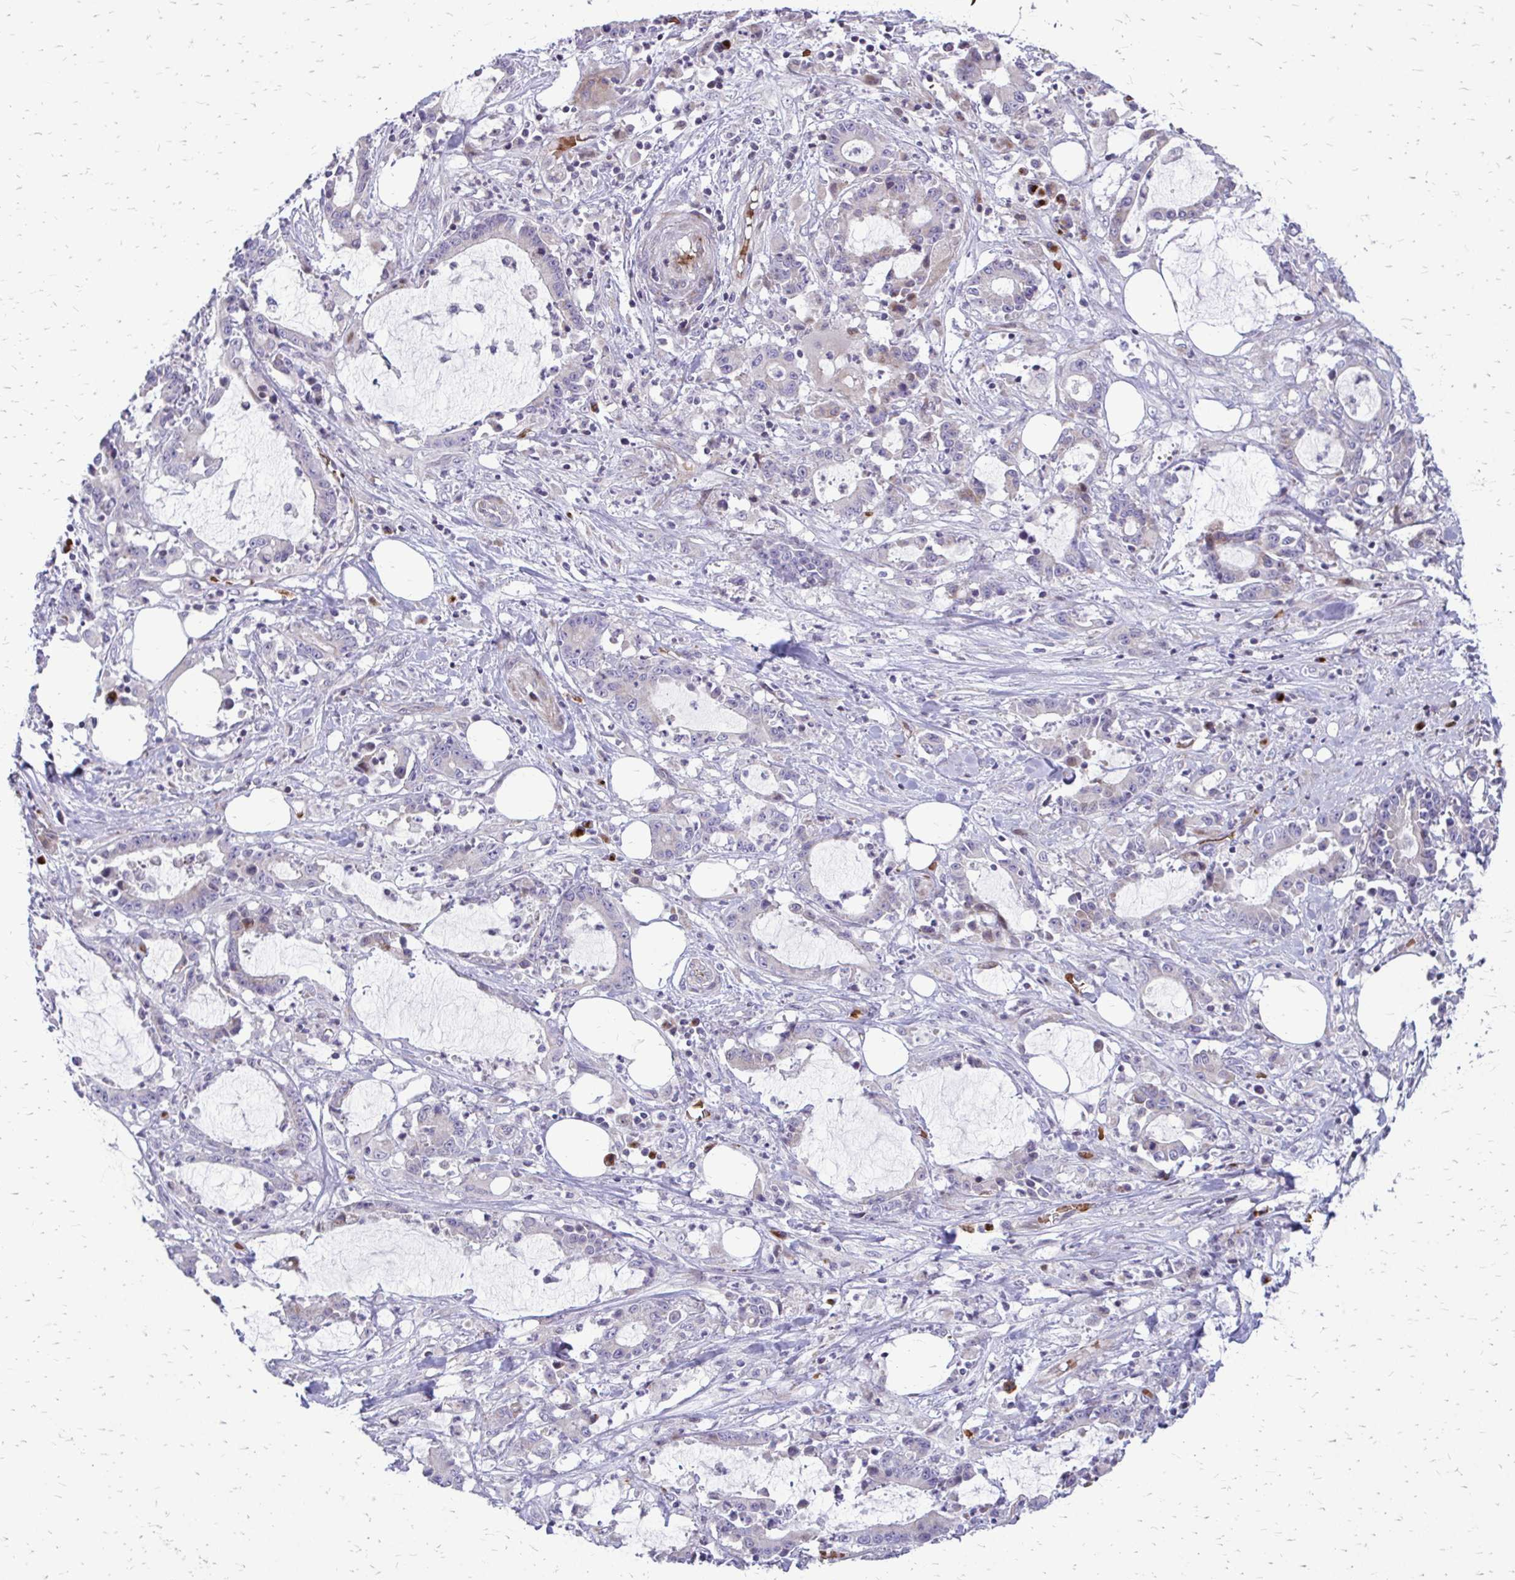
{"staining": {"intensity": "negative", "quantity": "none", "location": "none"}, "tissue": "stomach cancer", "cell_type": "Tumor cells", "image_type": "cancer", "snomed": [{"axis": "morphology", "description": "Adenocarcinoma, NOS"}, {"axis": "topography", "description": "Stomach, upper"}], "caption": "Micrograph shows no significant protein staining in tumor cells of adenocarcinoma (stomach).", "gene": "FUNDC2", "patient": {"sex": "male", "age": 68}}